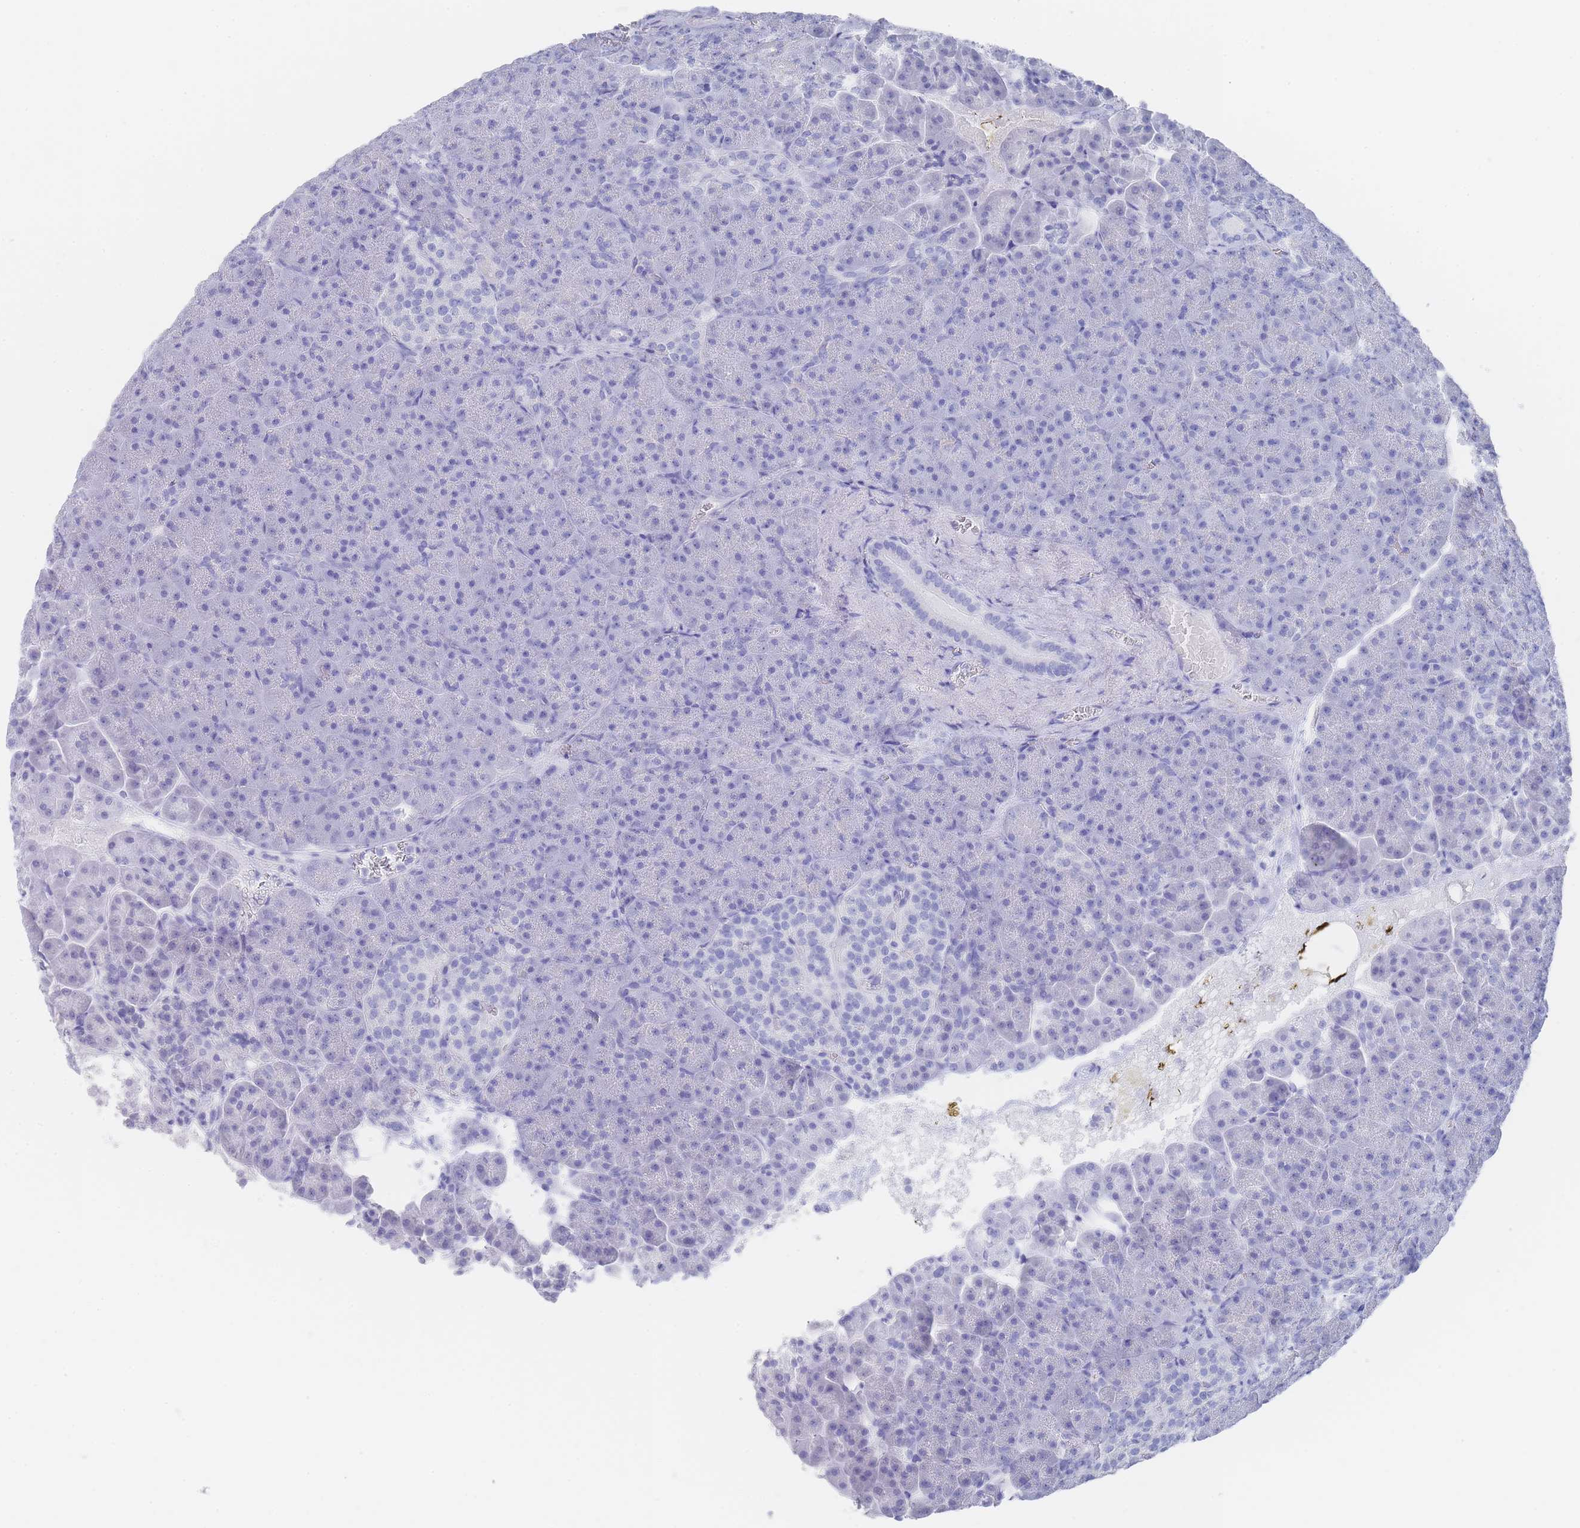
{"staining": {"intensity": "negative", "quantity": "none", "location": "none"}, "tissue": "pancreas", "cell_type": "Exocrine glandular cells", "image_type": "normal", "snomed": [{"axis": "morphology", "description": "Normal tissue, NOS"}, {"axis": "topography", "description": "Pancreas"}], "caption": "A high-resolution histopathology image shows IHC staining of normal pancreas, which displays no significant positivity in exocrine glandular cells. Nuclei are stained in blue.", "gene": "LRRC37A2", "patient": {"sex": "female", "age": 74}}